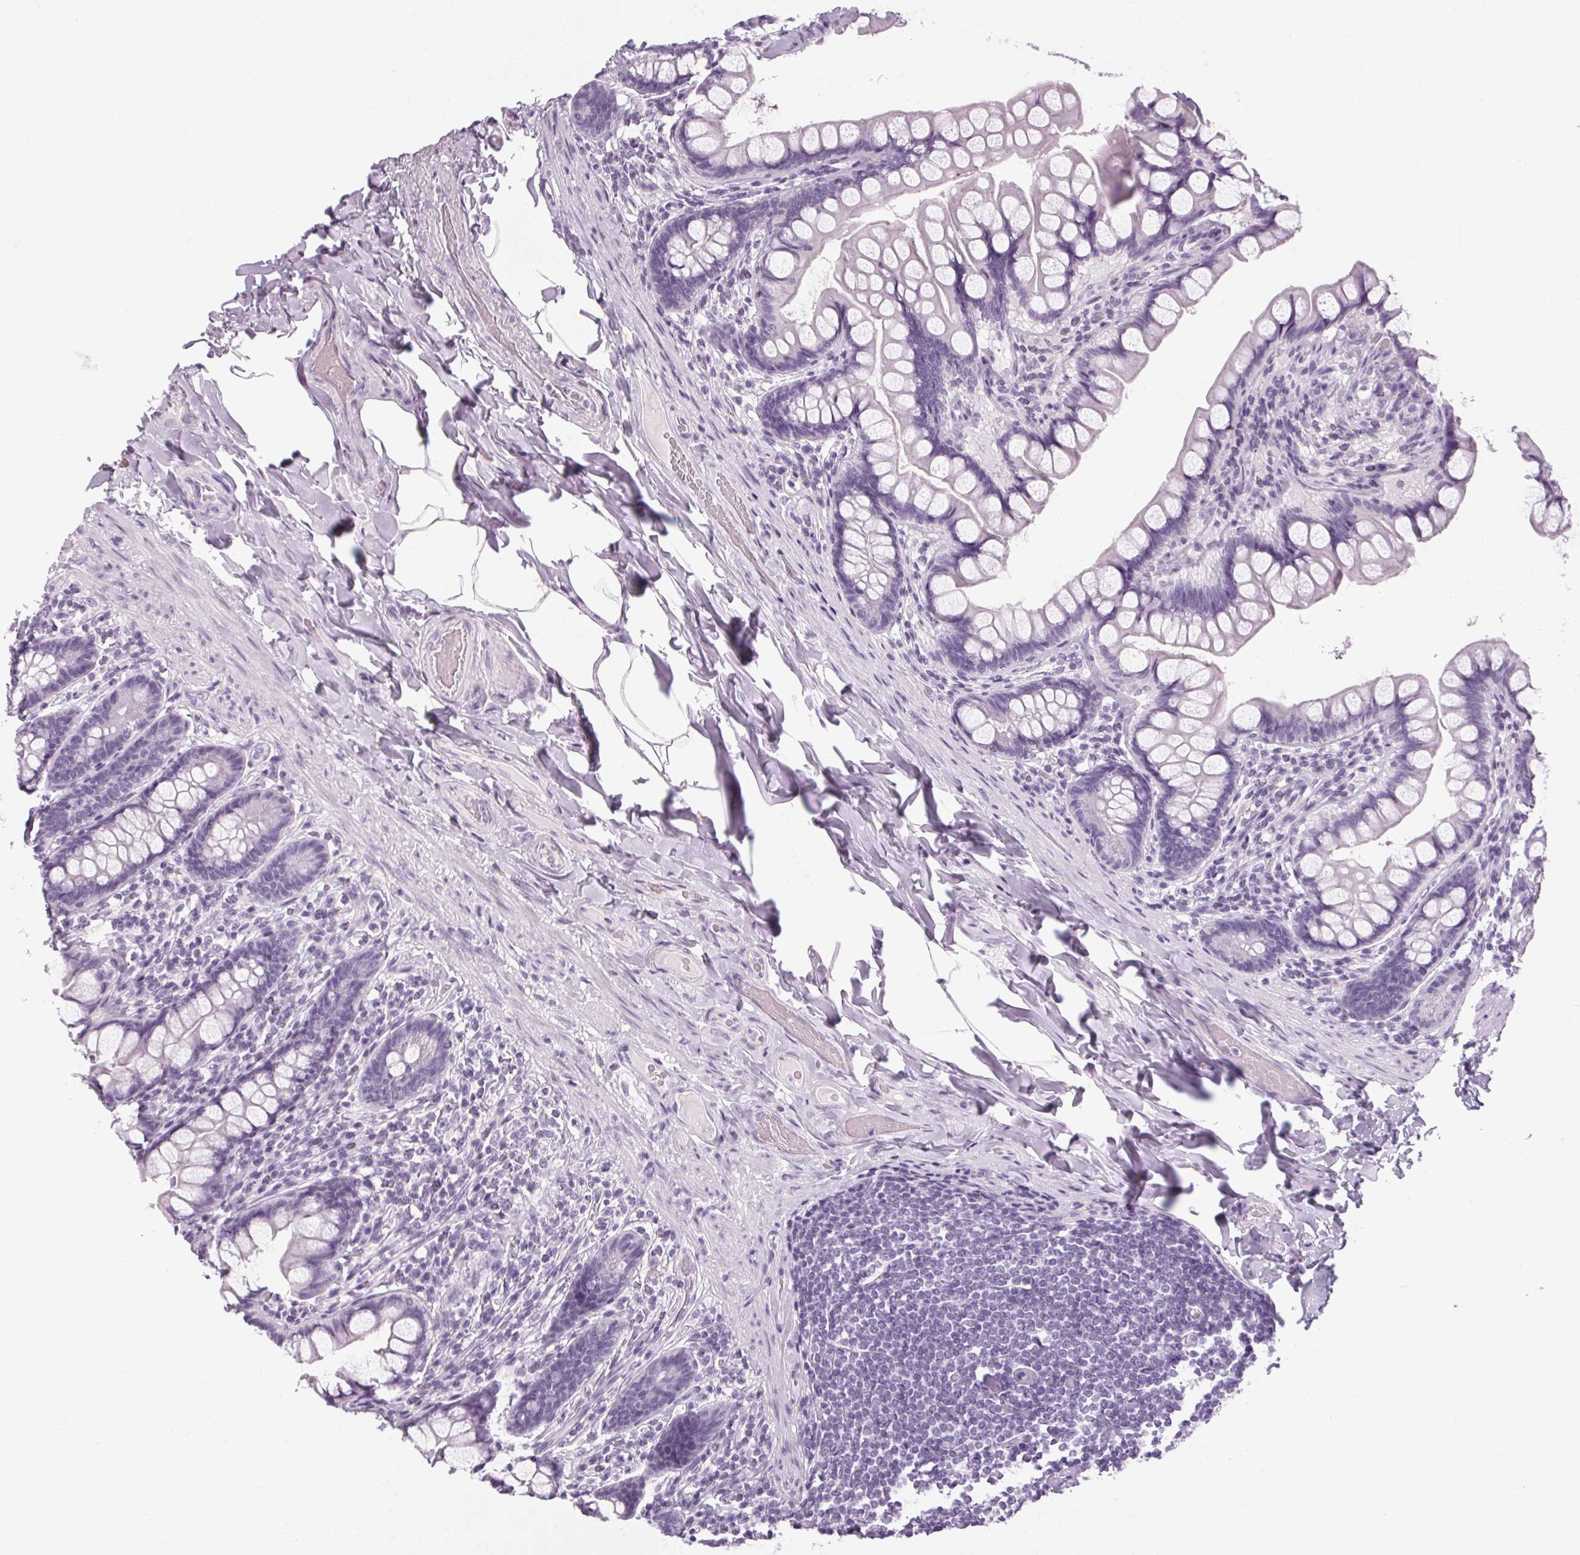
{"staining": {"intensity": "negative", "quantity": "none", "location": "none"}, "tissue": "small intestine", "cell_type": "Glandular cells", "image_type": "normal", "snomed": [{"axis": "morphology", "description": "Normal tissue, NOS"}, {"axis": "topography", "description": "Small intestine"}], "caption": "This image is of benign small intestine stained with immunohistochemistry to label a protein in brown with the nuclei are counter-stained blue. There is no staining in glandular cells.", "gene": "POMC", "patient": {"sex": "male", "age": 70}}